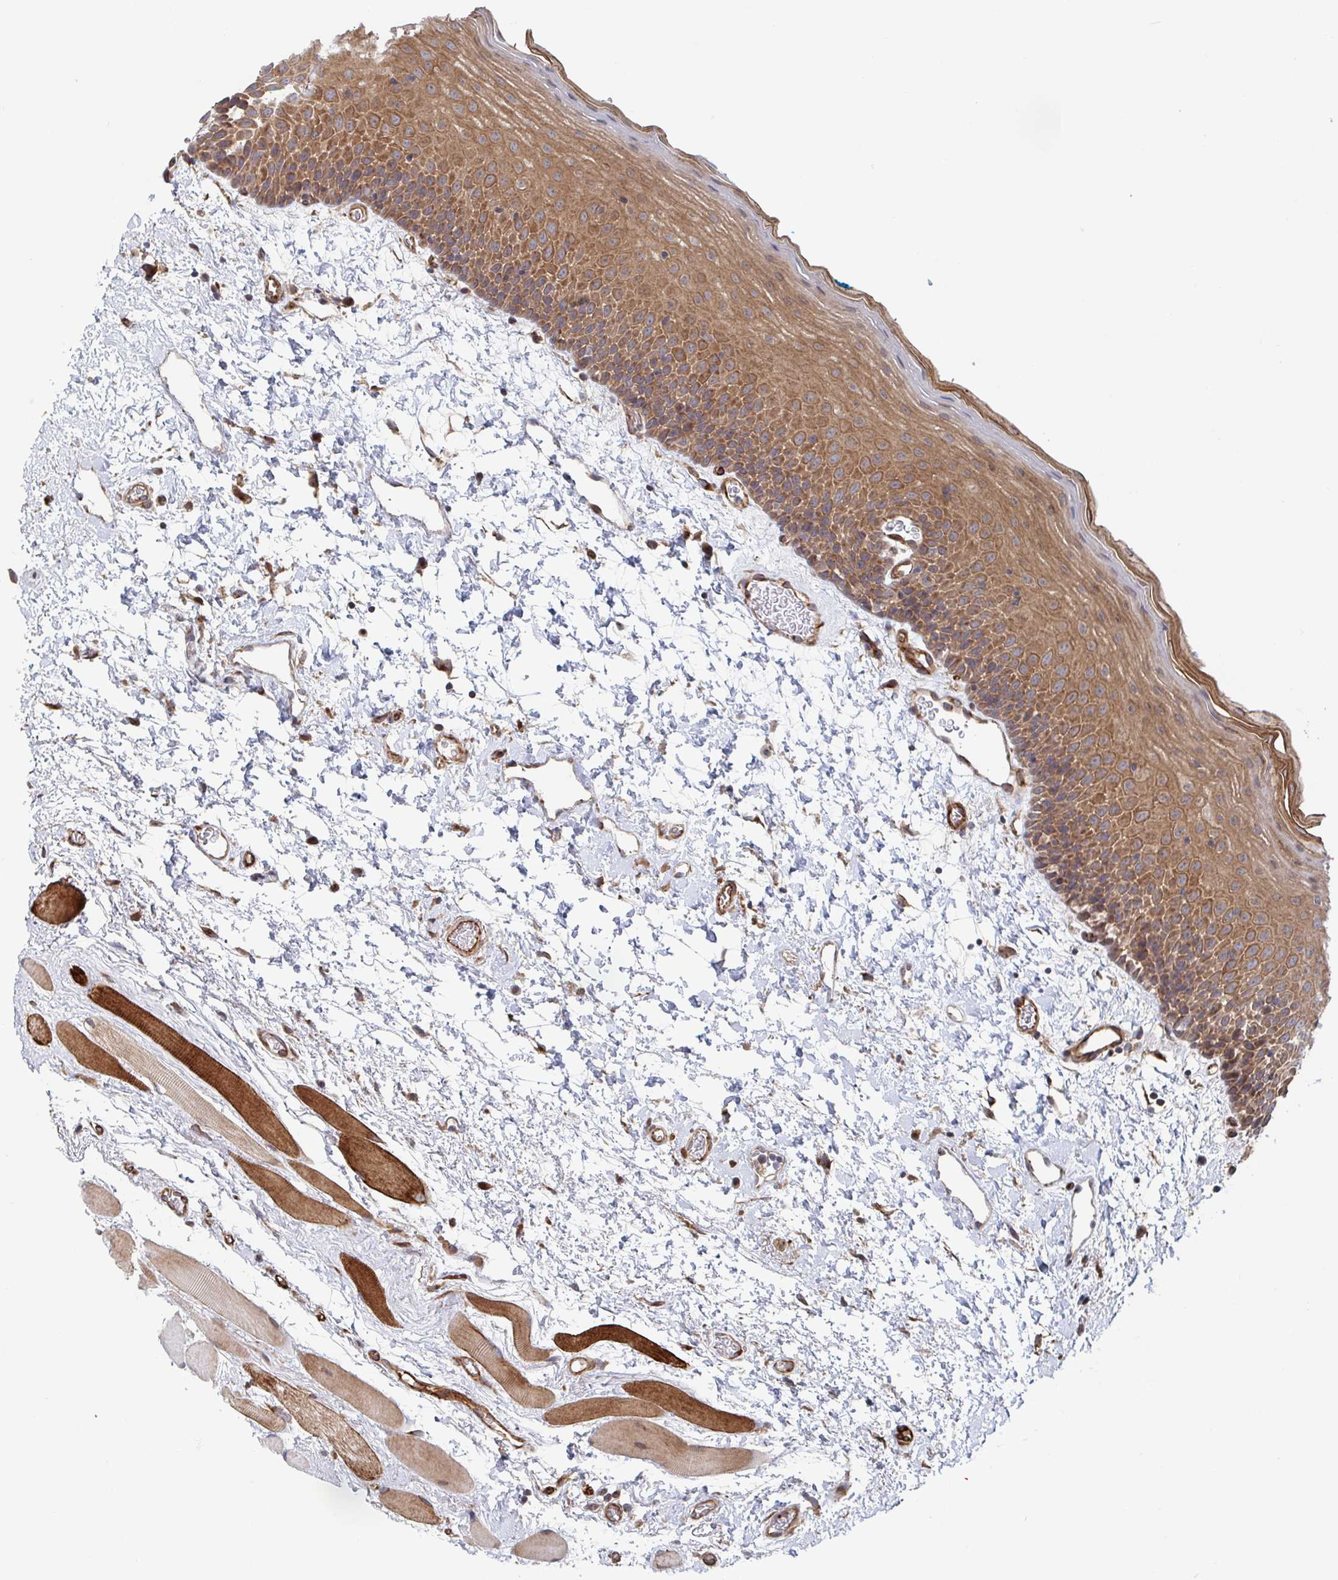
{"staining": {"intensity": "moderate", "quantity": ">75%", "location": "cytoplasmic/membranous"}, "tissue": "oral mucosa", "cell_type": "Squamous epithelial cells", "image_type": "normal", "snomed": [{"axis": "morphology", "description": "Normal tissue, NOS"}, {"axis": "topography", "description": "Oral tissue"}], "caption": "Moderate cytoplasmic/membranous protein staining is identified in approximately >75% of squamous epithelial cells in oral mucosa. (Brightfield microscopy of DAB IHC at high magnification).", "gene": "DVL3", "patient": {"sex": "female", "age": 82}}